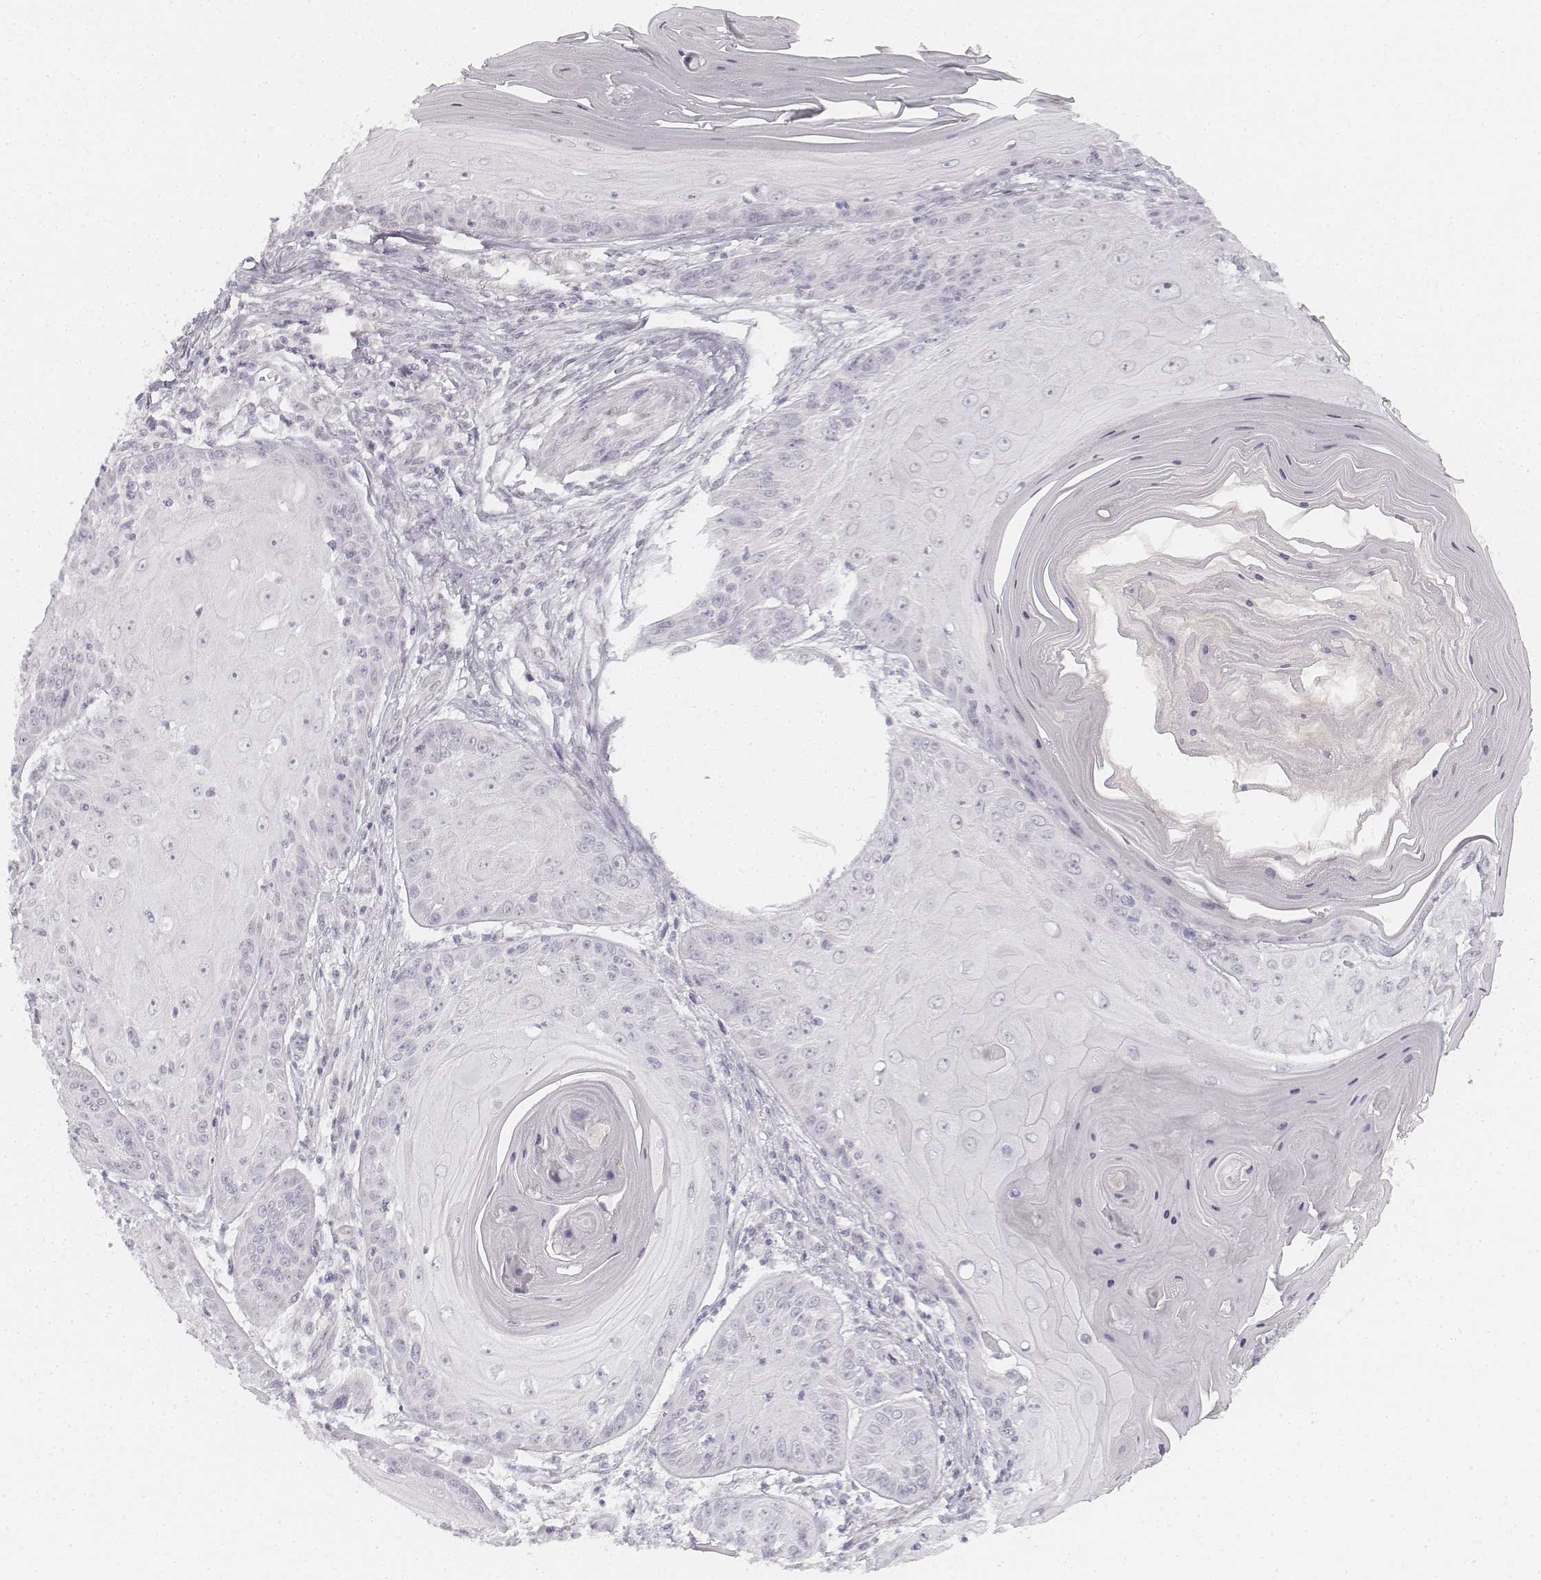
{"staining": {"intensity": "negative", "quantity": "none", "location": "none"}, "tissue": "skin cancer", "cell_type": "Tumor cells", "image_type": "cancer", "snomed": [{"axis": "morphology", "description": "Squamous cell carcinoma, NOS"}, {"axis": "topography", "description": "Skin"}, {"axis": "topography", "description": "Vulva"}], "caption": "DAB (3,3'-diaminobenzidine) immunohistochemical staining of human skin cancer (squamous cell carcinoma) displays no significant positivity in tumor cells.", "gene": "KRTAP2-1", "patient": {"sex": "female", "age": 85}}